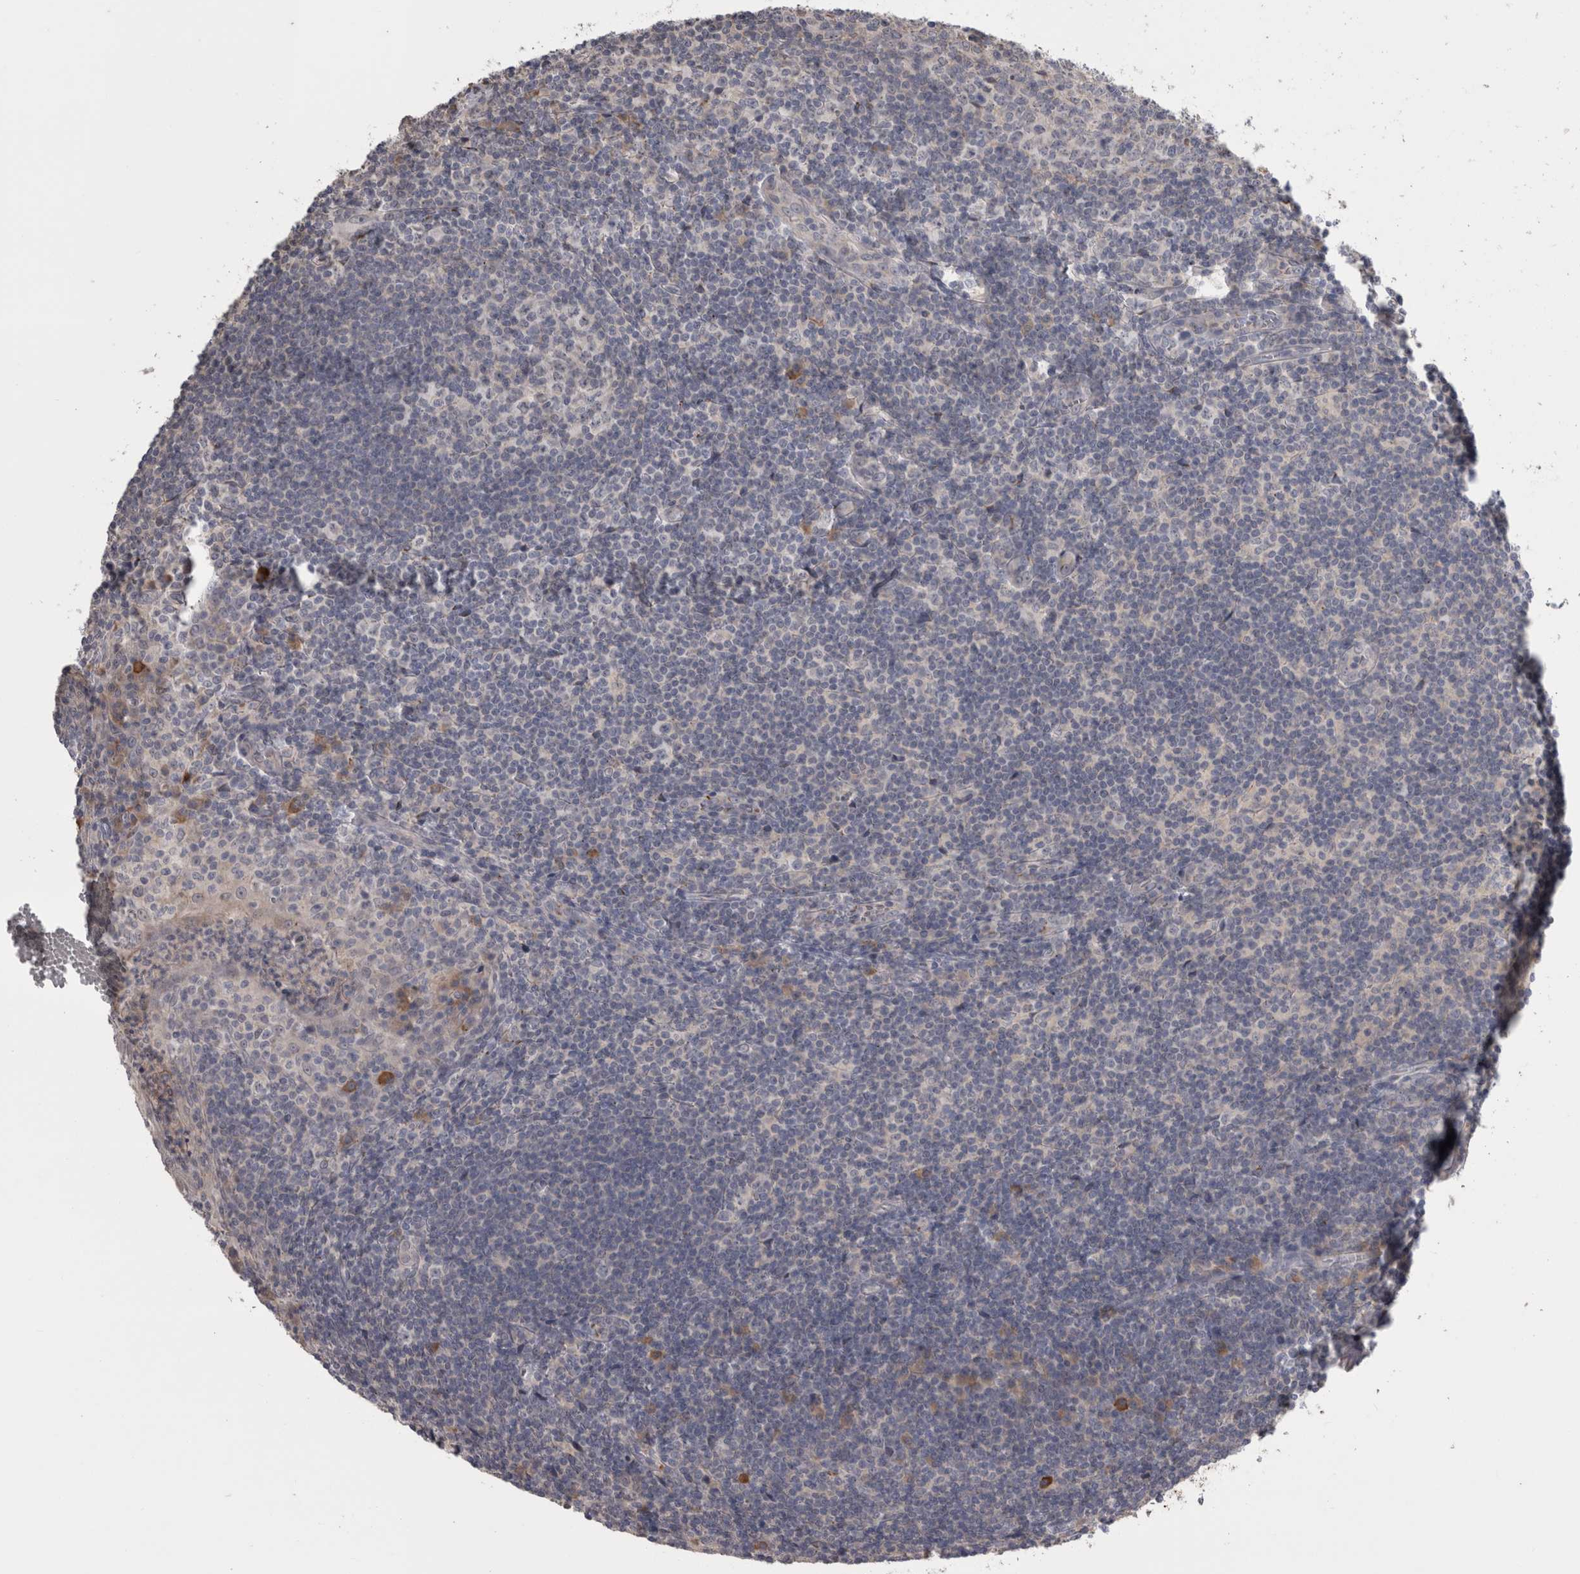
{"staining": {"intensity": "negative", "quantity": "none", "location": "none"}, "tissue": "tonsil", "cell_type": "Germinal center cells", "image_type": "normal", "snomed": [{"axis": "morphology", "description": "Normal tissue, NOS"}, {"axis": "topography", "description": "Tonsil"}], "caption": "Immunohistochemistry image of benign human tonsil stained for a protein (brown), which reveals no staining in germinal center cells.", "gene": "ANXA13", "patient": {"sex": "male", "age": 37}}